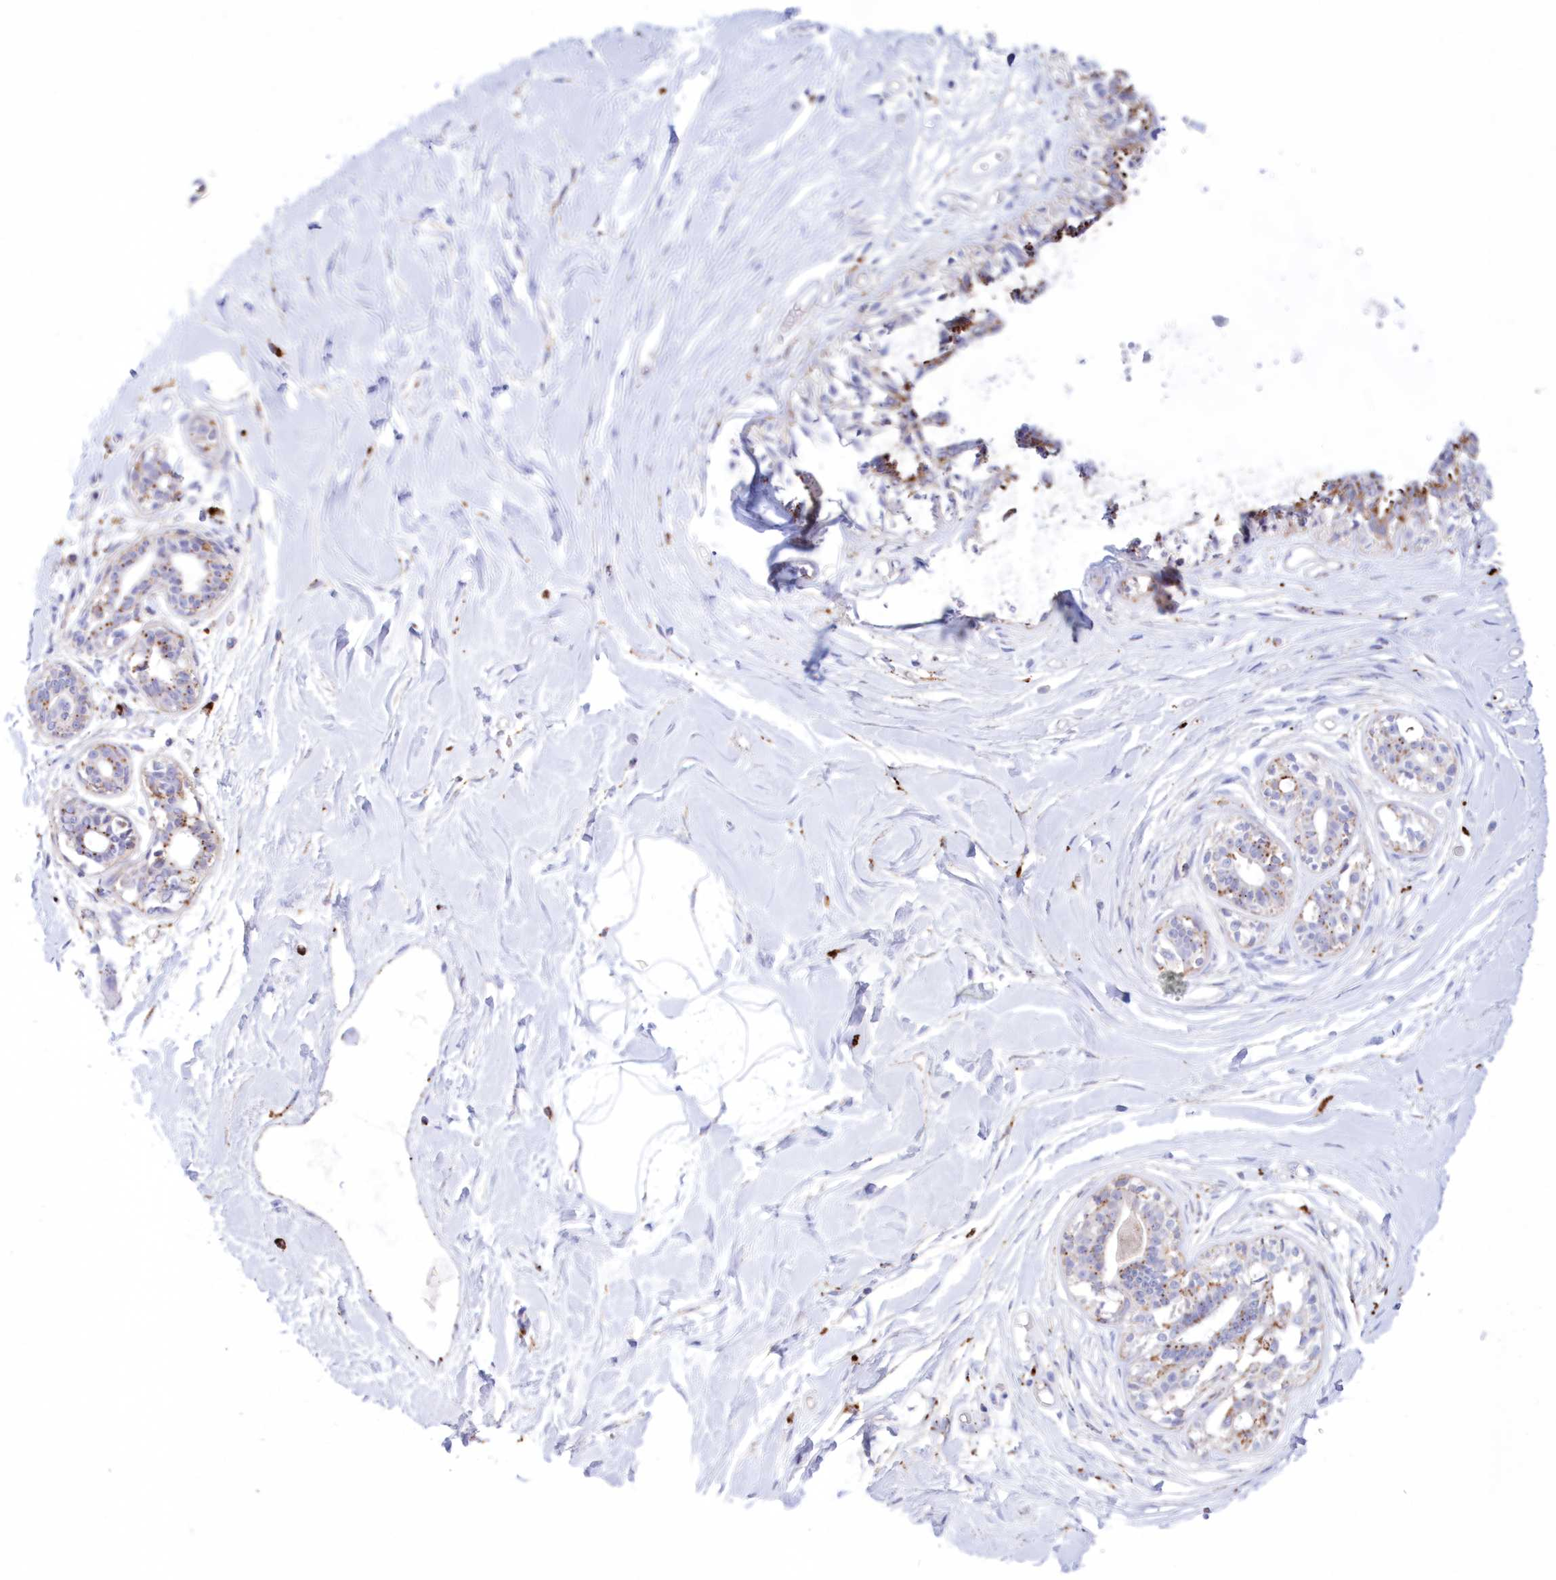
{"staining": {"intensity": "negative", "quantity": "none", "location": "none"}, "tissue": "breast", "cell_type": "Adipocytes", "image_type": "normal", "snomed": [{"axis": "morphology", "description": "Normal tissue, NOS"}, {"axis": "topography", "description": "Breast"}], "caption": "IHC photomicrograph of unremarkable breast: human breast stained with DAB reveals no significant protein positivity in adipocytes. Nuclei are stained in blue.", "gene": "TPP1", "patient": {"sex": "female", "age": 45}}